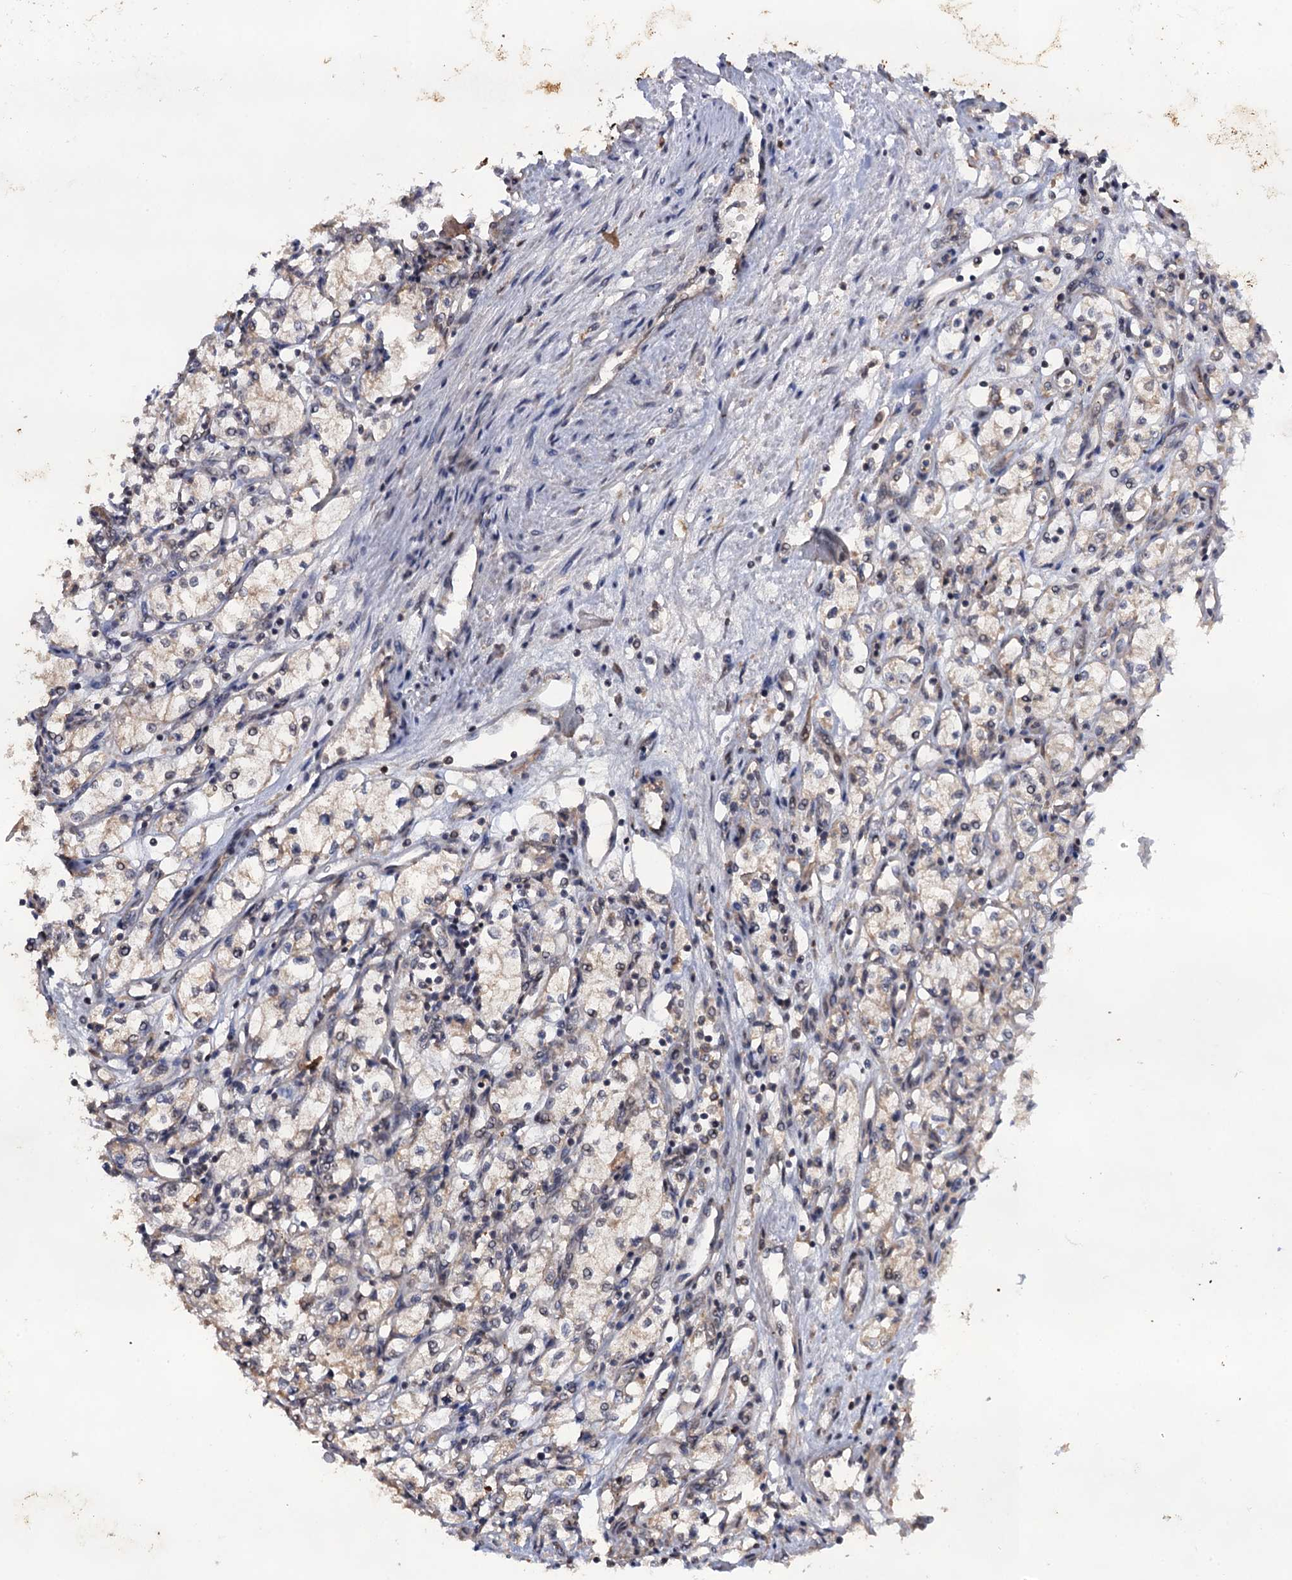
{"staining": {"intensity": "weak", "quantity": "25%-75%", "location": "cytoplasmic/membranous"}, "tissue": "renal cancer", "cell_type": "Tumor cells", "image_type": "cancer", "snomed": [{"axis": "morphology", "description": "Adenocarcinoma, NOS"}, {"axis": "topography", "description": "Kidney"}], "caption": "Immunohistochemistry (IHC) histopathology image of neoplastic tissue: renal adenocarcinoma stained using immunohistochemistry (IHC) demonstrates low levels of weak protein expression localized specifically in the cytoplasmic/membranous of tumor cells, appearing as a cytoplasmic/membranous brown color.", "gene": "LRRC63", "patient": {"sex": "male", "age": 59}}